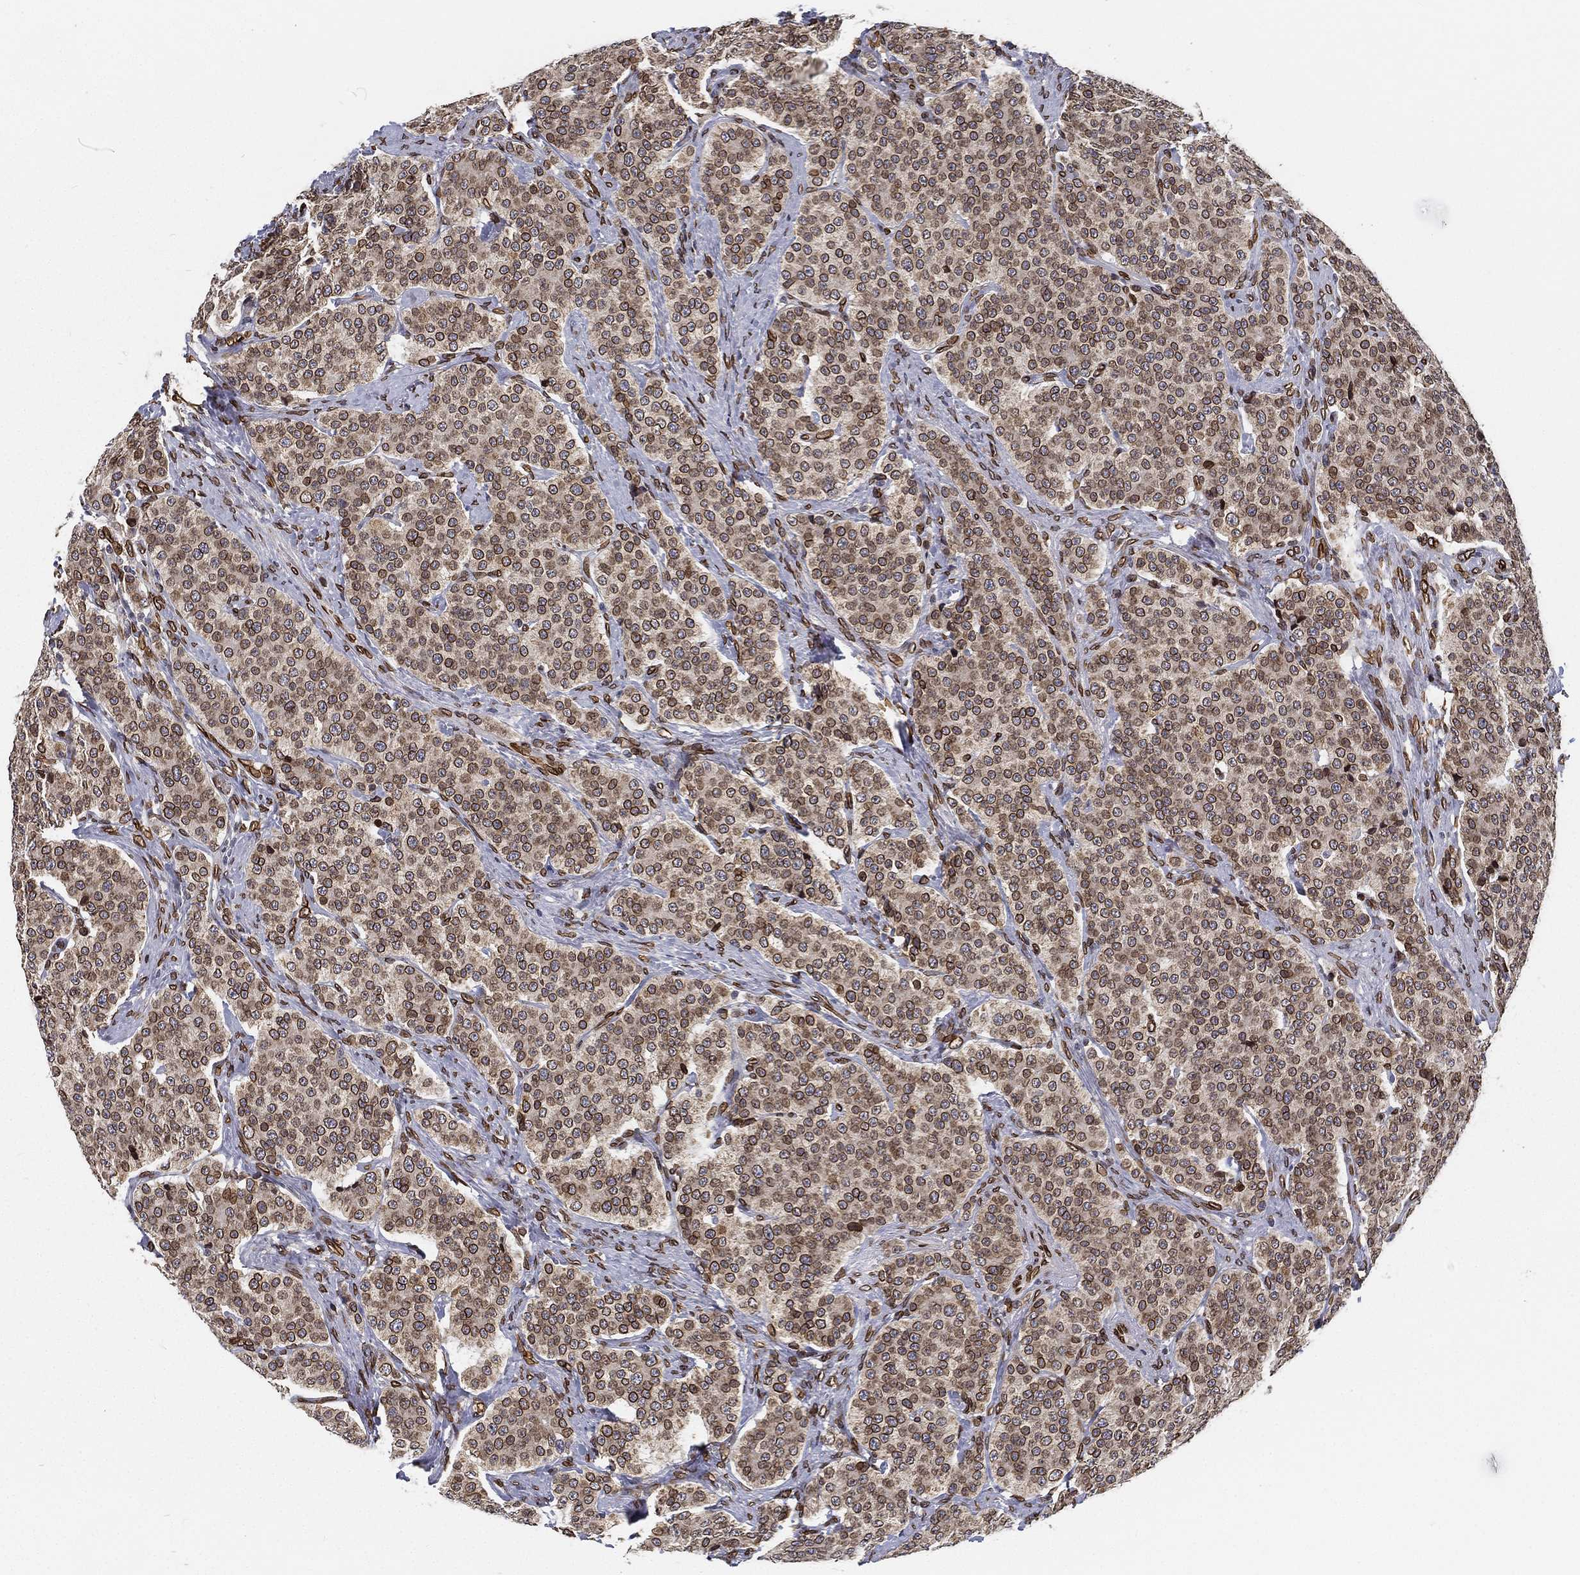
{"staining": {"intensity": "strong", "quantity": ">75%", "location": "cytoplasmic/membranous,nuclear"}, "tissue": "carcinoid", "cell_type": "Tumor cells", "image_type": "cancer", "snomed": [{"axis": "morphology", "description": "Carcinoid, malignant, NOS"}, {"axis": "topography", "description": "Small intestine"}], "caption": "IHC photomicrograph of neoplastic tissue: carcinoid stained using immunohistochemistry shows high levels of strong protein expression localized specifically in the cytoplasmic/membranous and nuclear of tumor cells, appearing as a cytoplasmic/membranous and nuclear brown color.", "gene": "PALB2", "patient": {"sex": "female", "age": 58}}